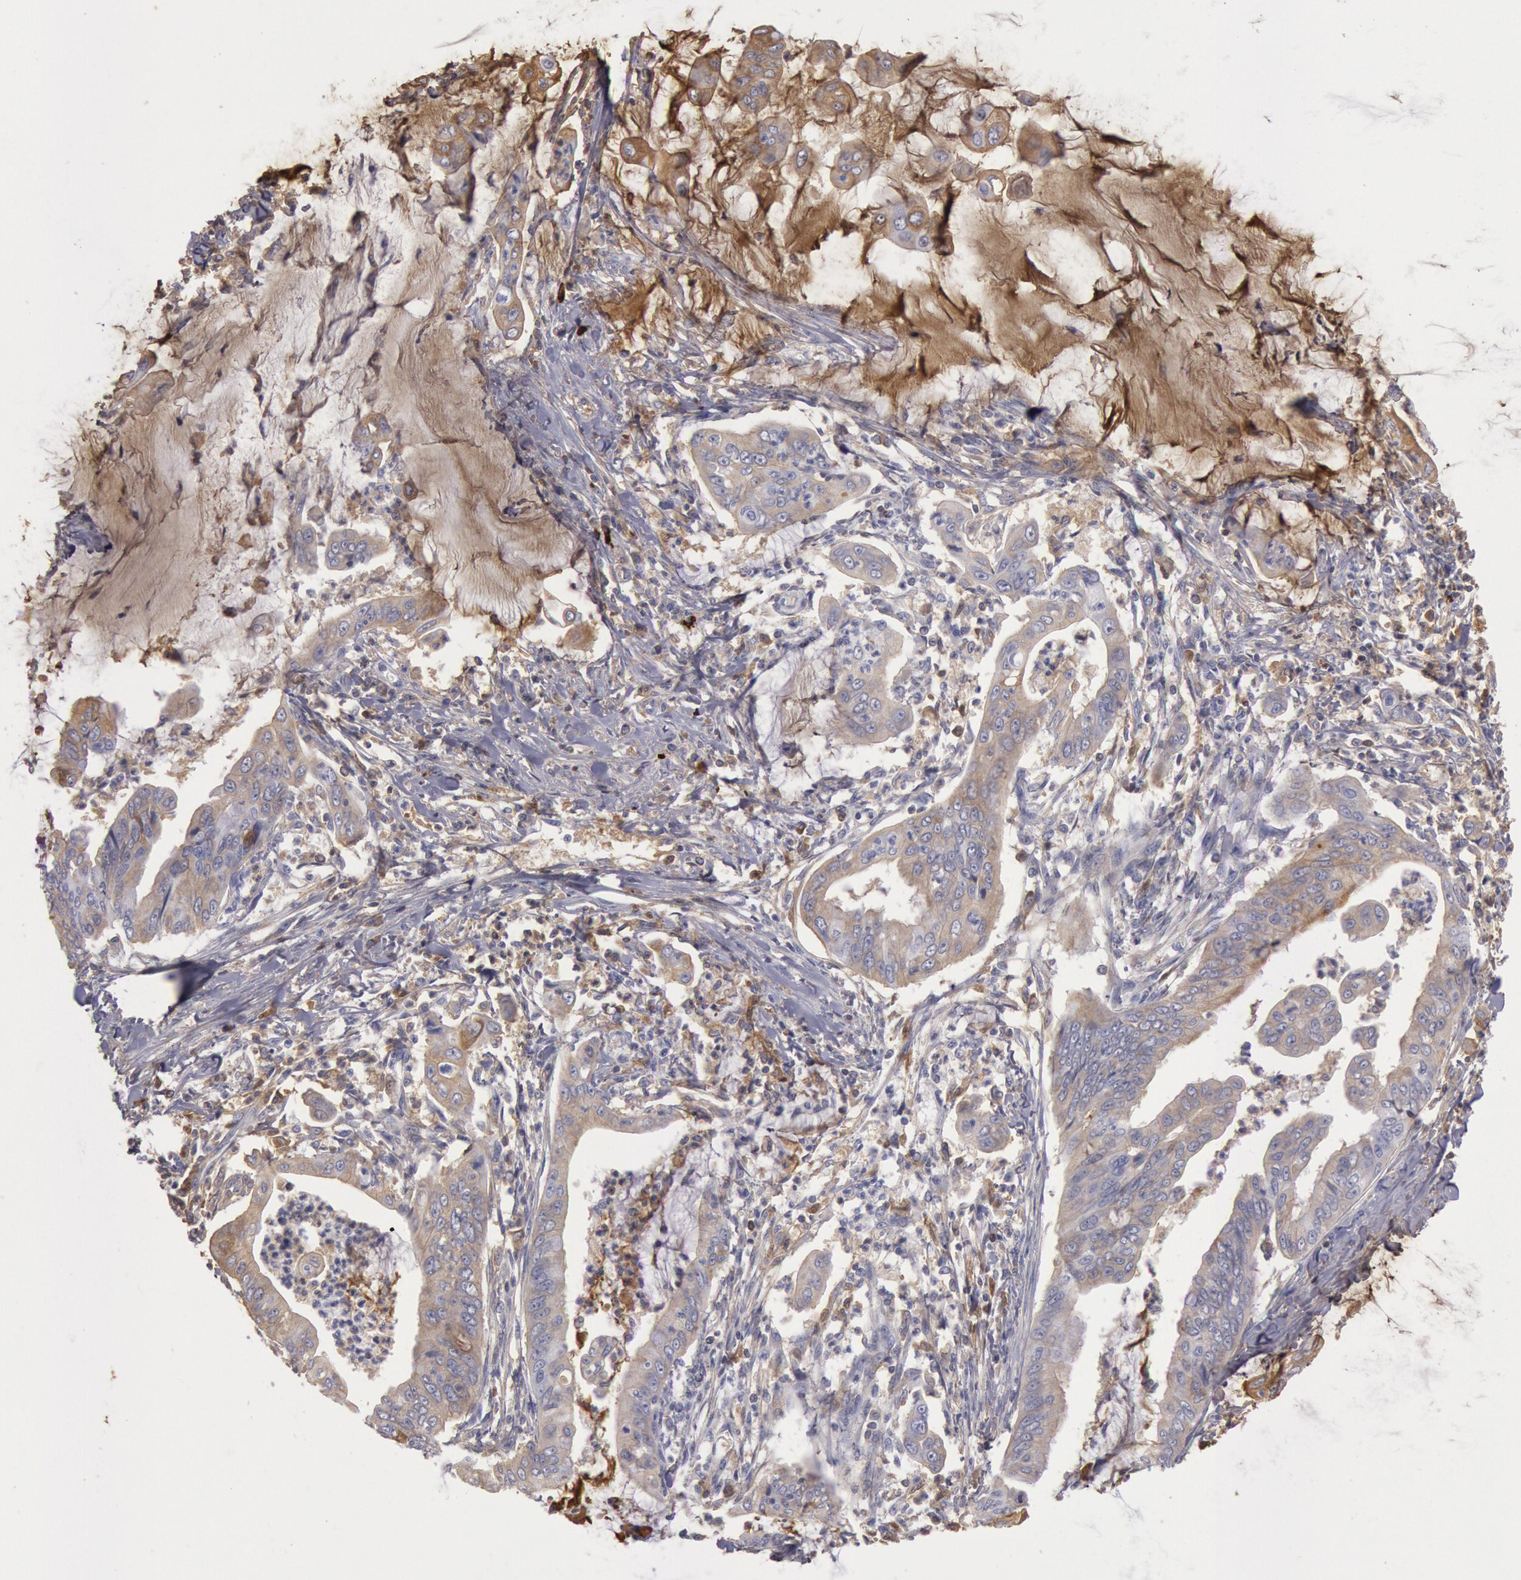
{"staining": {"intensity": "weak", "quantity": "25%-75%", "location": "cytoplasmic/membranous"}, "tissue": "stomach cancer", "cell_type": "Tumor cells", "image_type": "cancer", "snomed": [{"axis": "morphology", "description": "Adenocarcinoma, NOS"}, {"axis": "topography", "description": "Stomach, upper"}], "caption": "Weak cytoplasmic/membranous positivity is present in approximately 25%-75% of tumor cells in stomach cancer. The staining was performed using DAB (3,3'-diaminobenzidine) to visualize the protein expression in brown, while the nuclei were stained in blue with hematoxylin (Magnification: 20x).", "gene": "IGHA1", "patient": {"sex": "male", "age": 80}}